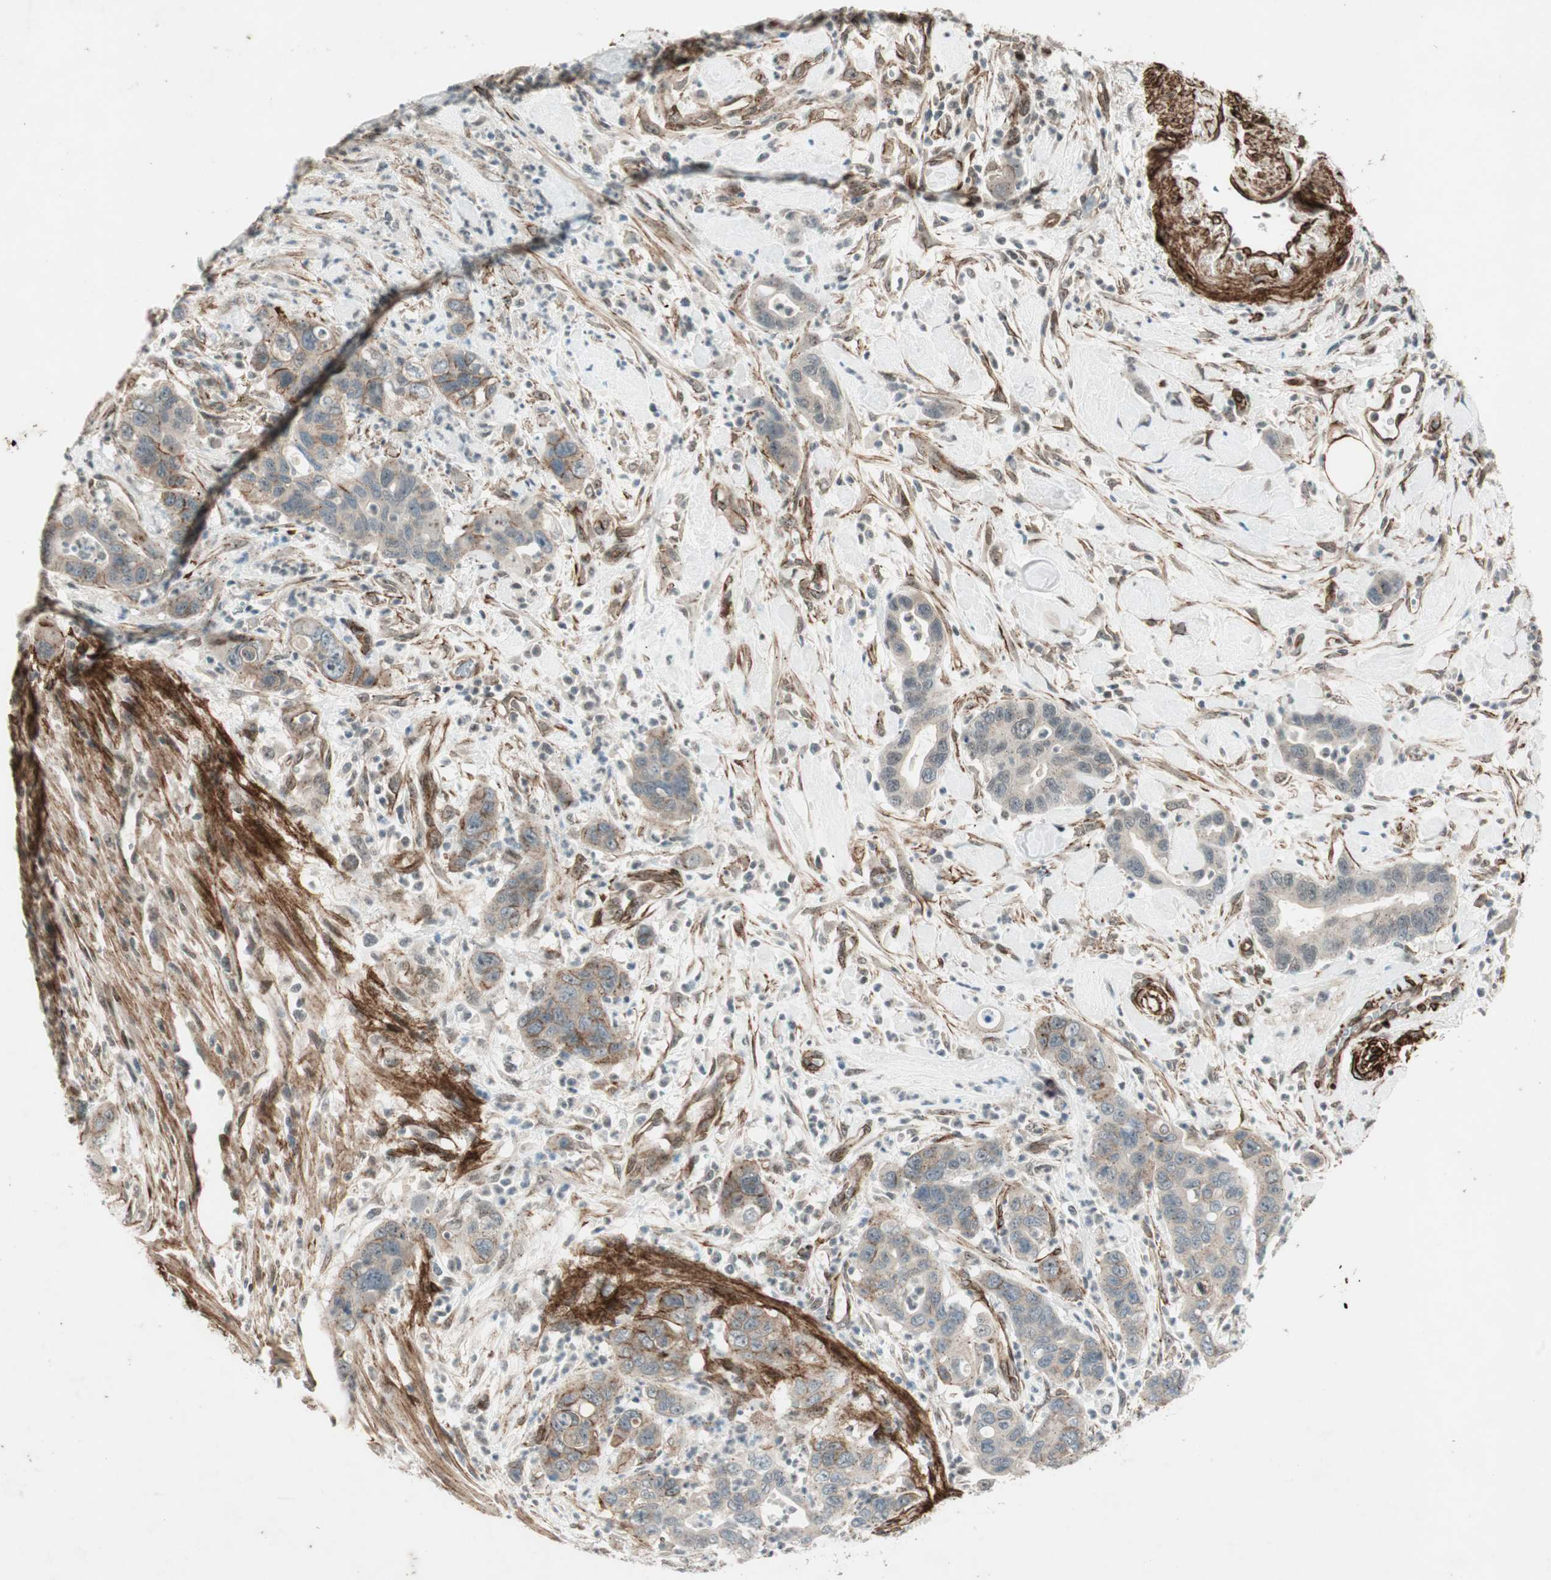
{"staining": {"intensity": "moderate", "quantity": "<25%", "location": "cytoplasmic/membranous"}, "tissue": "pancreatic cancer", "cell_type": "Tumor cells", "image_type": "cancer", "snomed": [{"axis": "morphology", "description": "Adenocarcinoma, NOS"}, {"axis": "topography", "description": "Pancreas"}], "caption": "Protein staining displays moderate cytoplasmic/membranous positivity in approximately <25% of tumor cells in adenocarcinoma (pancreatic).", "gene": "CDK19", "patient": {"sex": "female", "age": 71}}